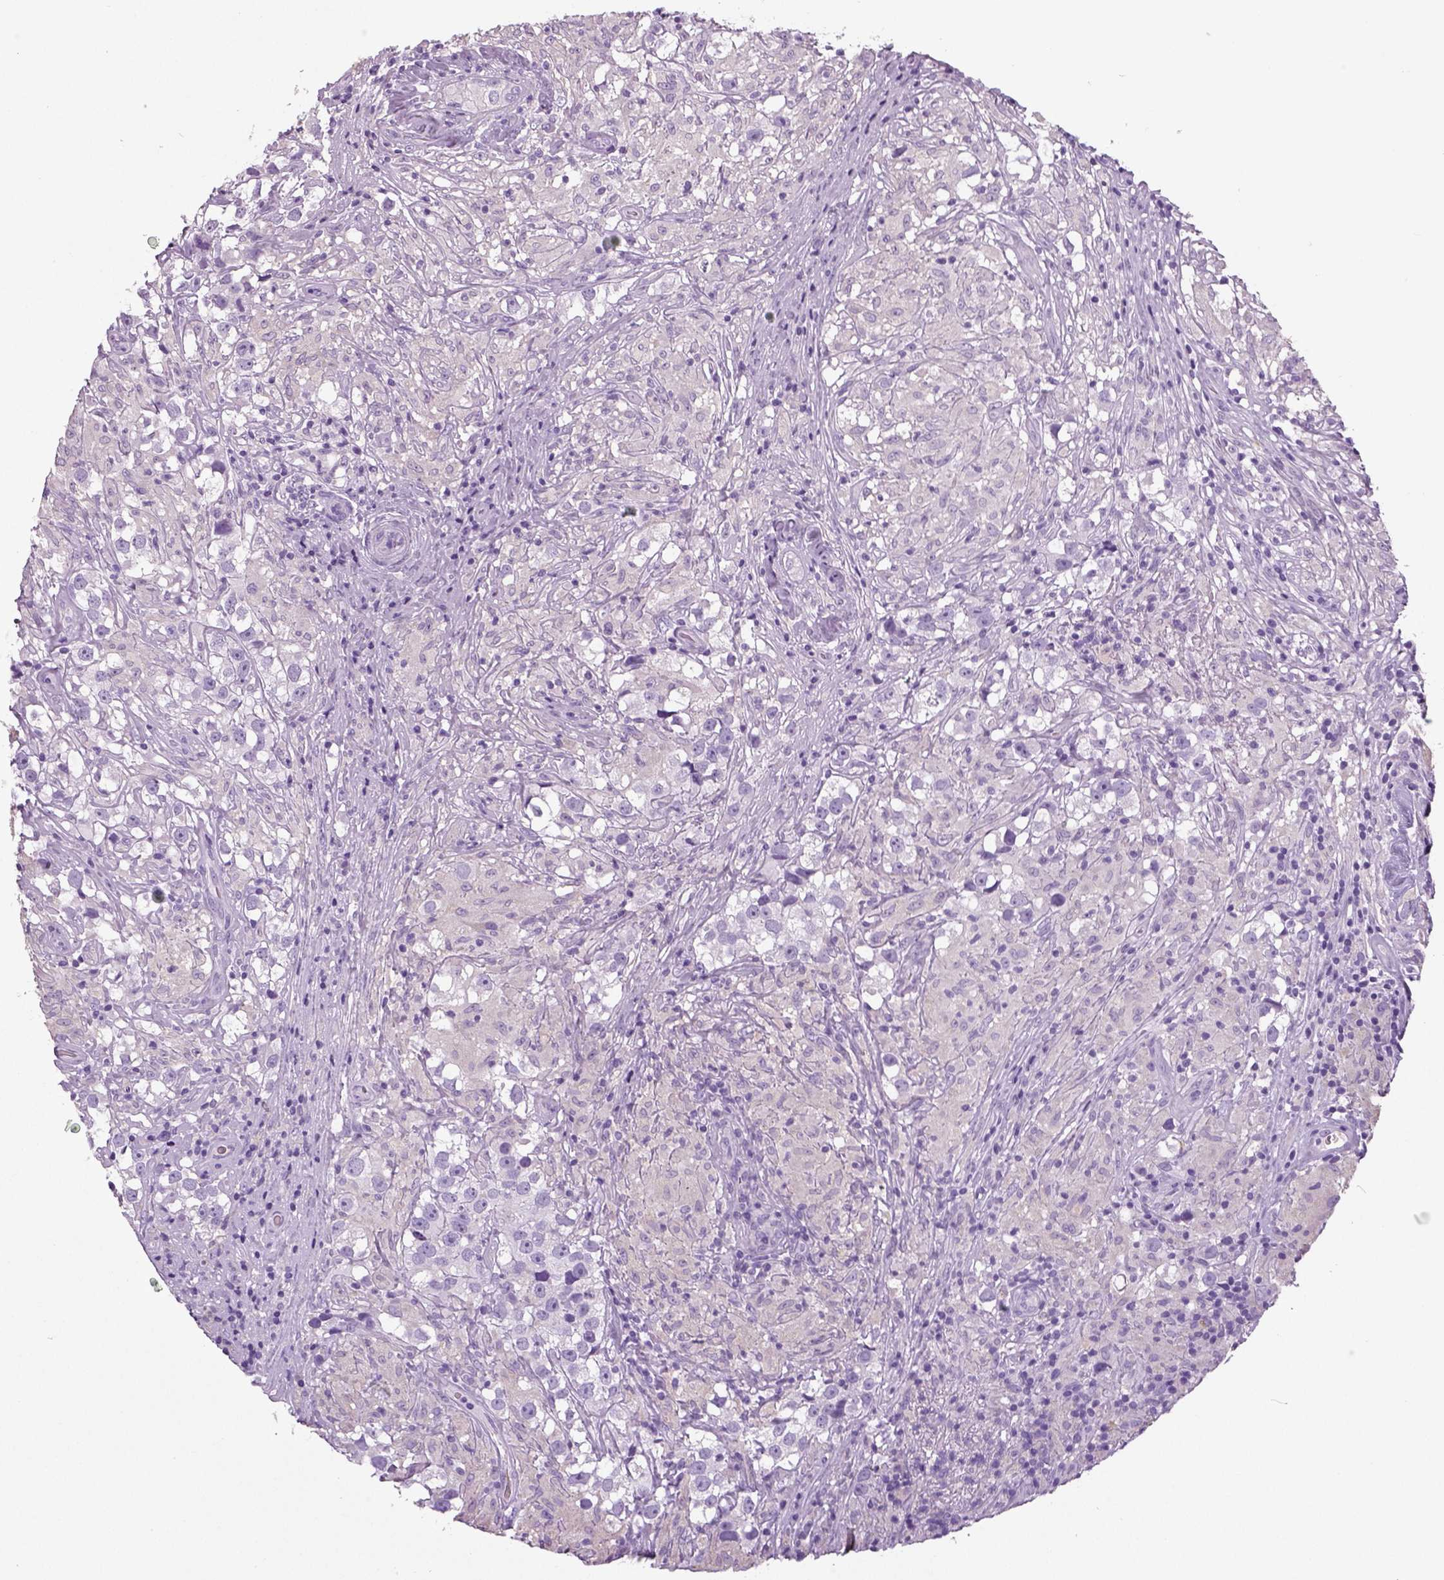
{"staining": {"intensity": "negative", "quantity": "none", "location": "none"}, "tissue": "testis cancer", "cell_type": "Tumor cells", "image_type": "cancer", "snomed": [{"axis": "morphology", "description": "Seminoma, NOS"}, {"axis": "topography", "description": "Testis"}], "caption": "The micrograph shows no significant expression in tumor cells of testis cancer.", "gene": "NECAB2", "patient": {"sex": "male", "age": 46}}